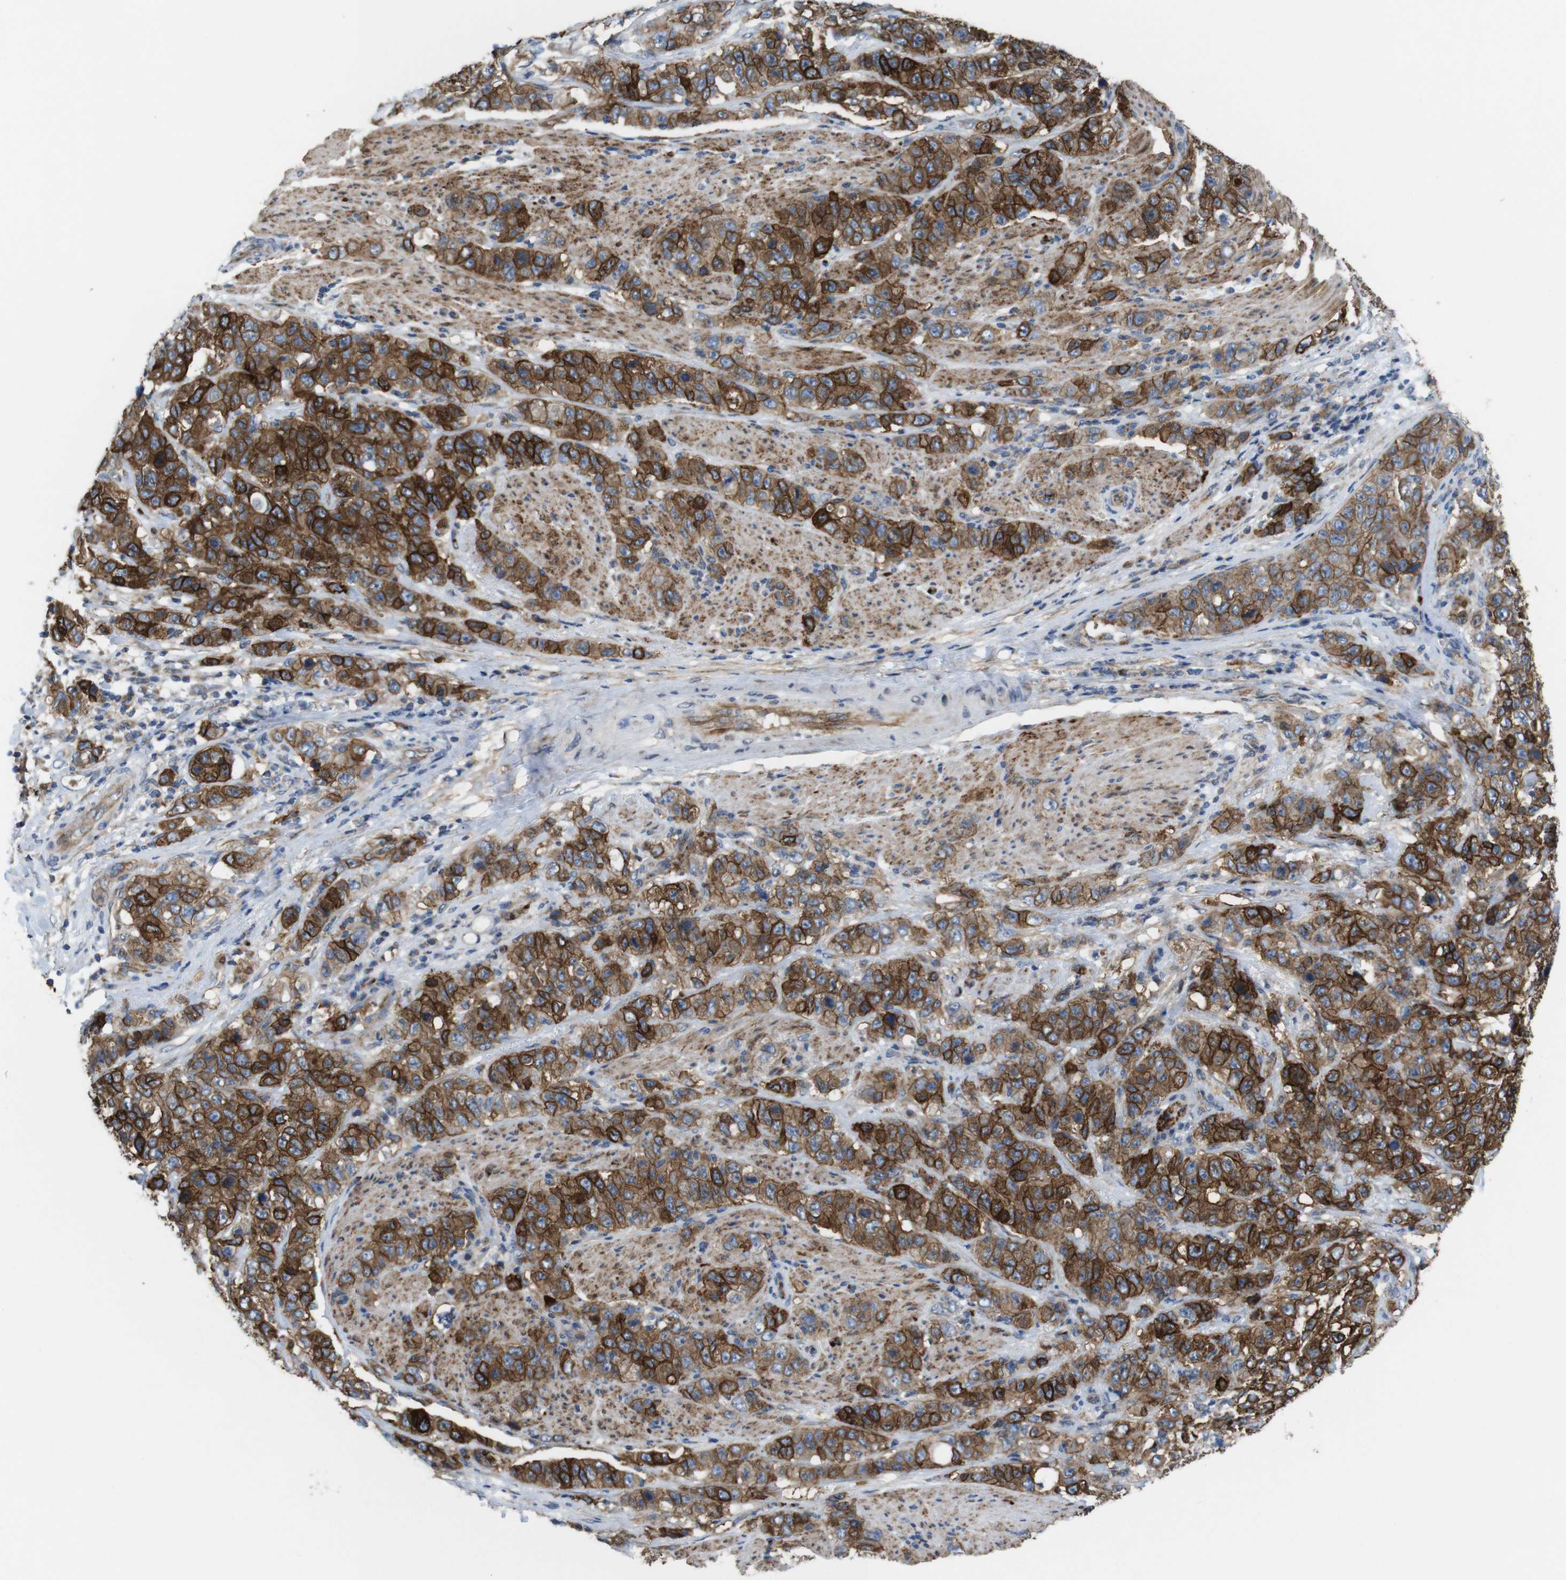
{"staining": {"intensity": "strong", "quantity": "25%-75%", "location": "cytoplasmic/membranous"}, "tissue": "stomach cancer", "cell_type": "Tumor cells", "image_type": "cancer", "snomed": [{"axis": "morphology", "description": "Adenocarcinoma, NOS"}, {"axis": "topography", "description": "Stomach"}], "caption": "Protein analysis of stomach adenocarcinoma tissue exhibits strong cytoplasmic/membranous positivity in approximately 25%-75% of tumor cells. (DAB (3,3'-diaminobenzidine) IHC, brown staining for protein, blue staining for nuclei).", "gene": "EFCAB14", "patient": {"sex": "male", "age": 48}}